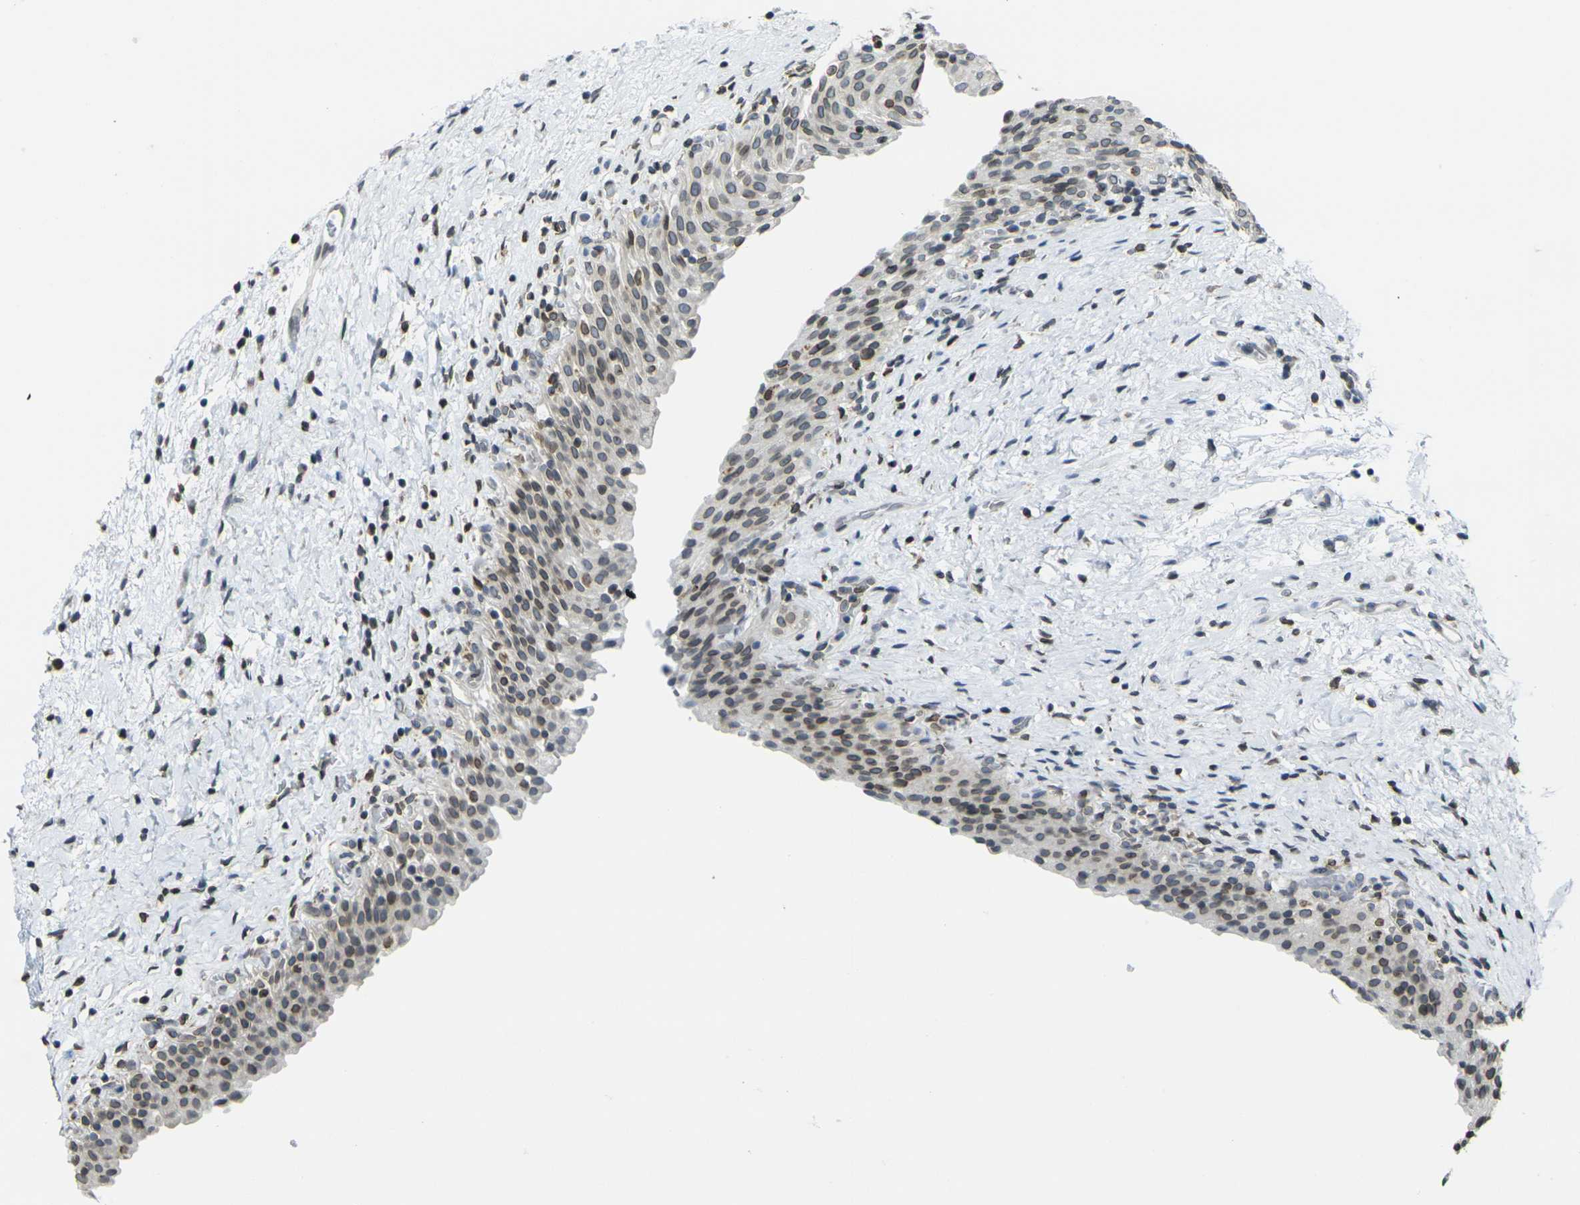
{"staining": {"intensity": "moderate", "quantity": "25%-75%", "location": "cytoplasmic/membranous,nuclear"}, "tissue": "urinary bladder", "cell_type": "Urothelial cells", "image_type": "normal", "snomed": [{"axis": "morphology", "description": "Normal tissue, NOS"}, {"axis": "topography", "description": "Urinary bladder"}], "caption": "Protein expression analysis of unremarkable urinary bladder exhibits moderate cytoplasmic/membranous,nuclear staining in about 25%-75% of urothelial cells.", "gene": "BRDT", "patient": {"sex": "male", "age": 51}}